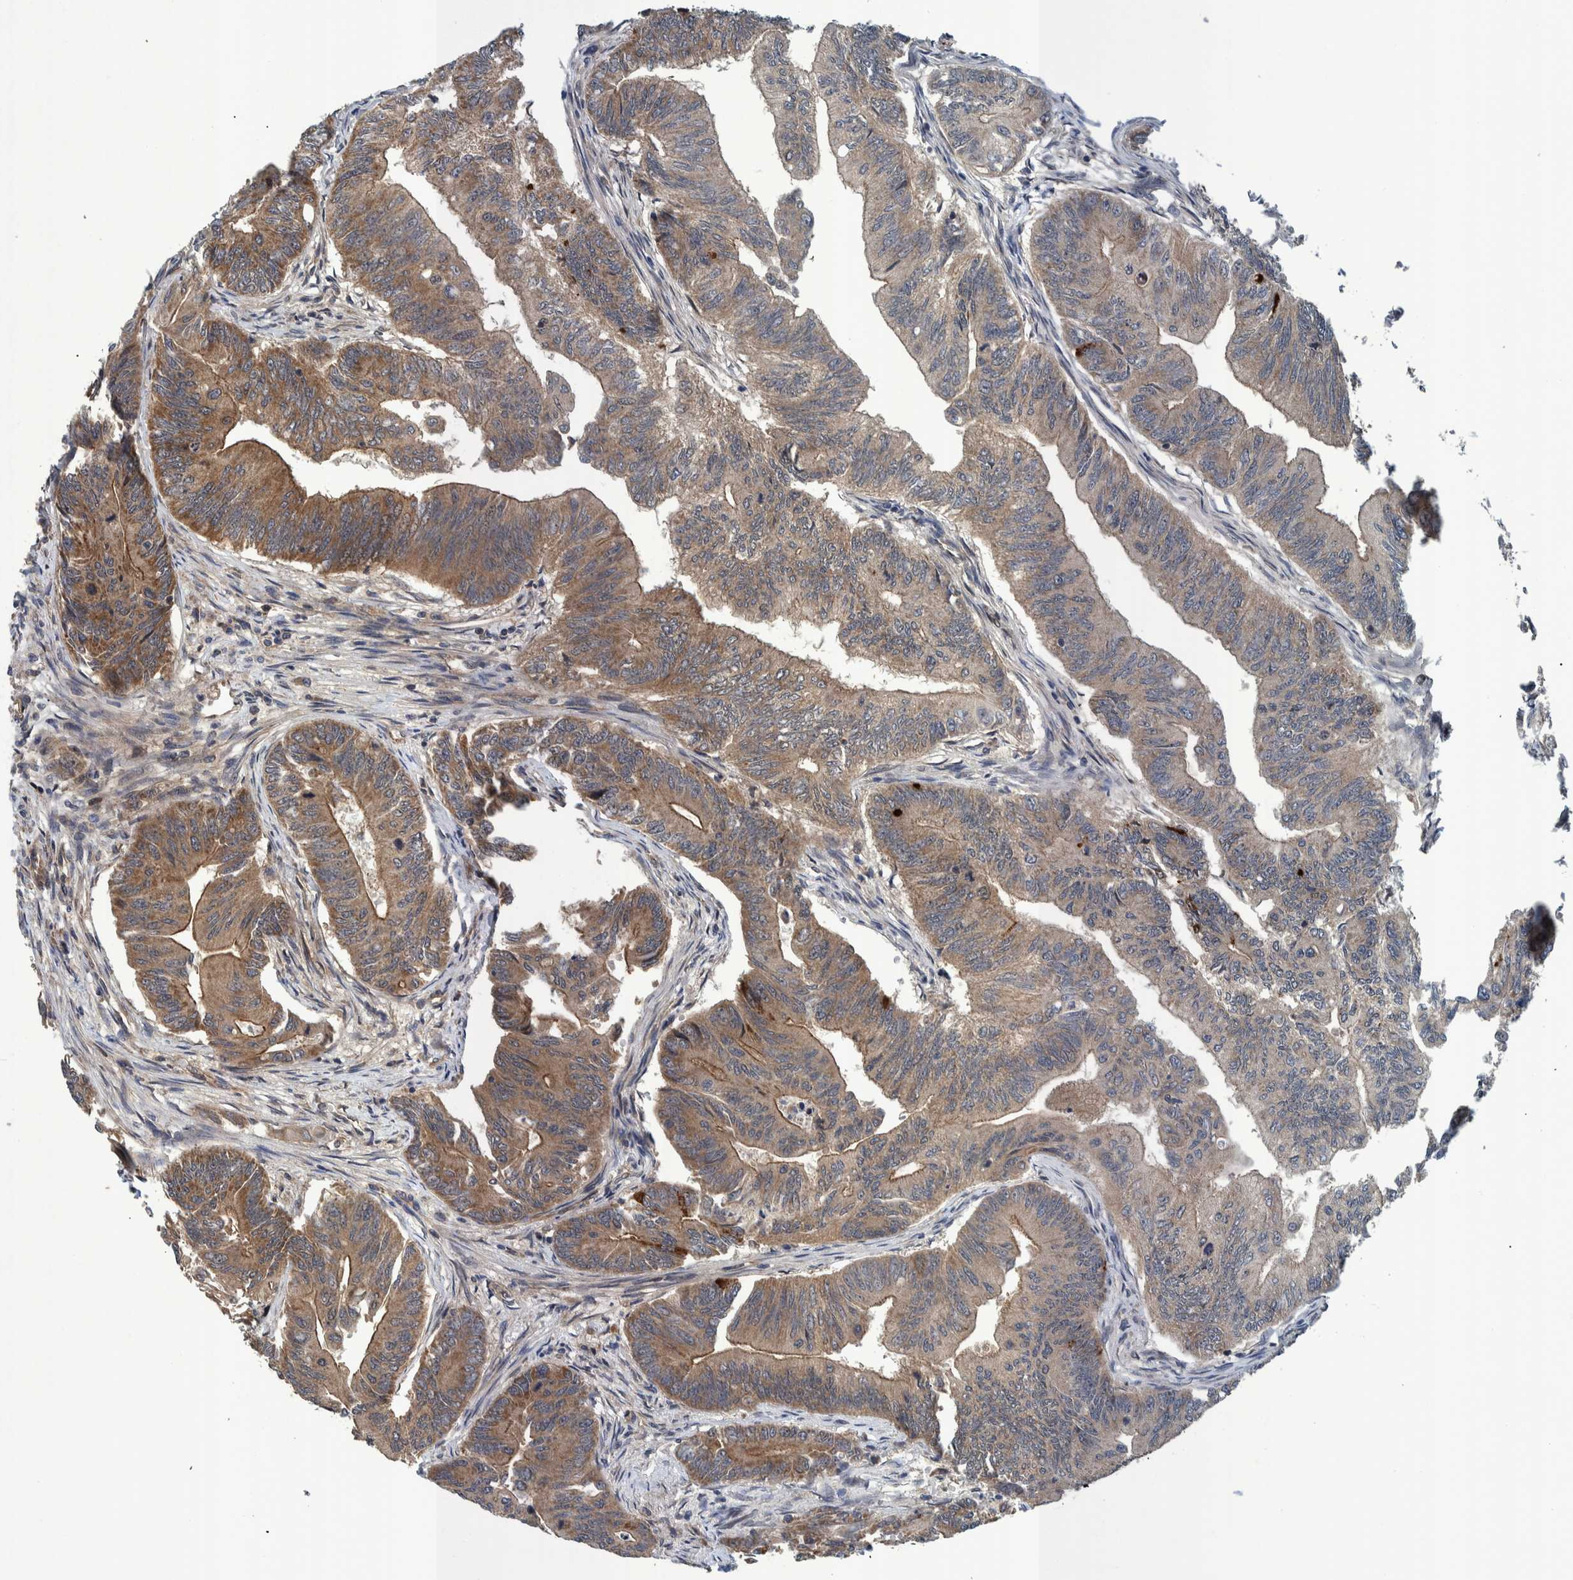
{"staining": {"intensity": "moderate", "quantity": ">75%", "location": "cytoplasmic/membranous"}, "tissue": "colorectal cancer", "cell_type": "Tumor cells", "image_type": "cancer", "snomed": [{"axis": "morphology", "description": "Adenoma, NOS"}, {"axis": "morphology", "description": "Adenocarcinoma, NOS"}, {"axis": "topography", "description": "Colon"}], "caption": "There is medium levels of moderate cytoplasmic/membranous positivity in tumor cells of adenoma (colorectal), as demonstrated by immunohistochemical staining (brown color).", "gene": "MRPS7", "patient": {"sex": "male", "age": 79}}